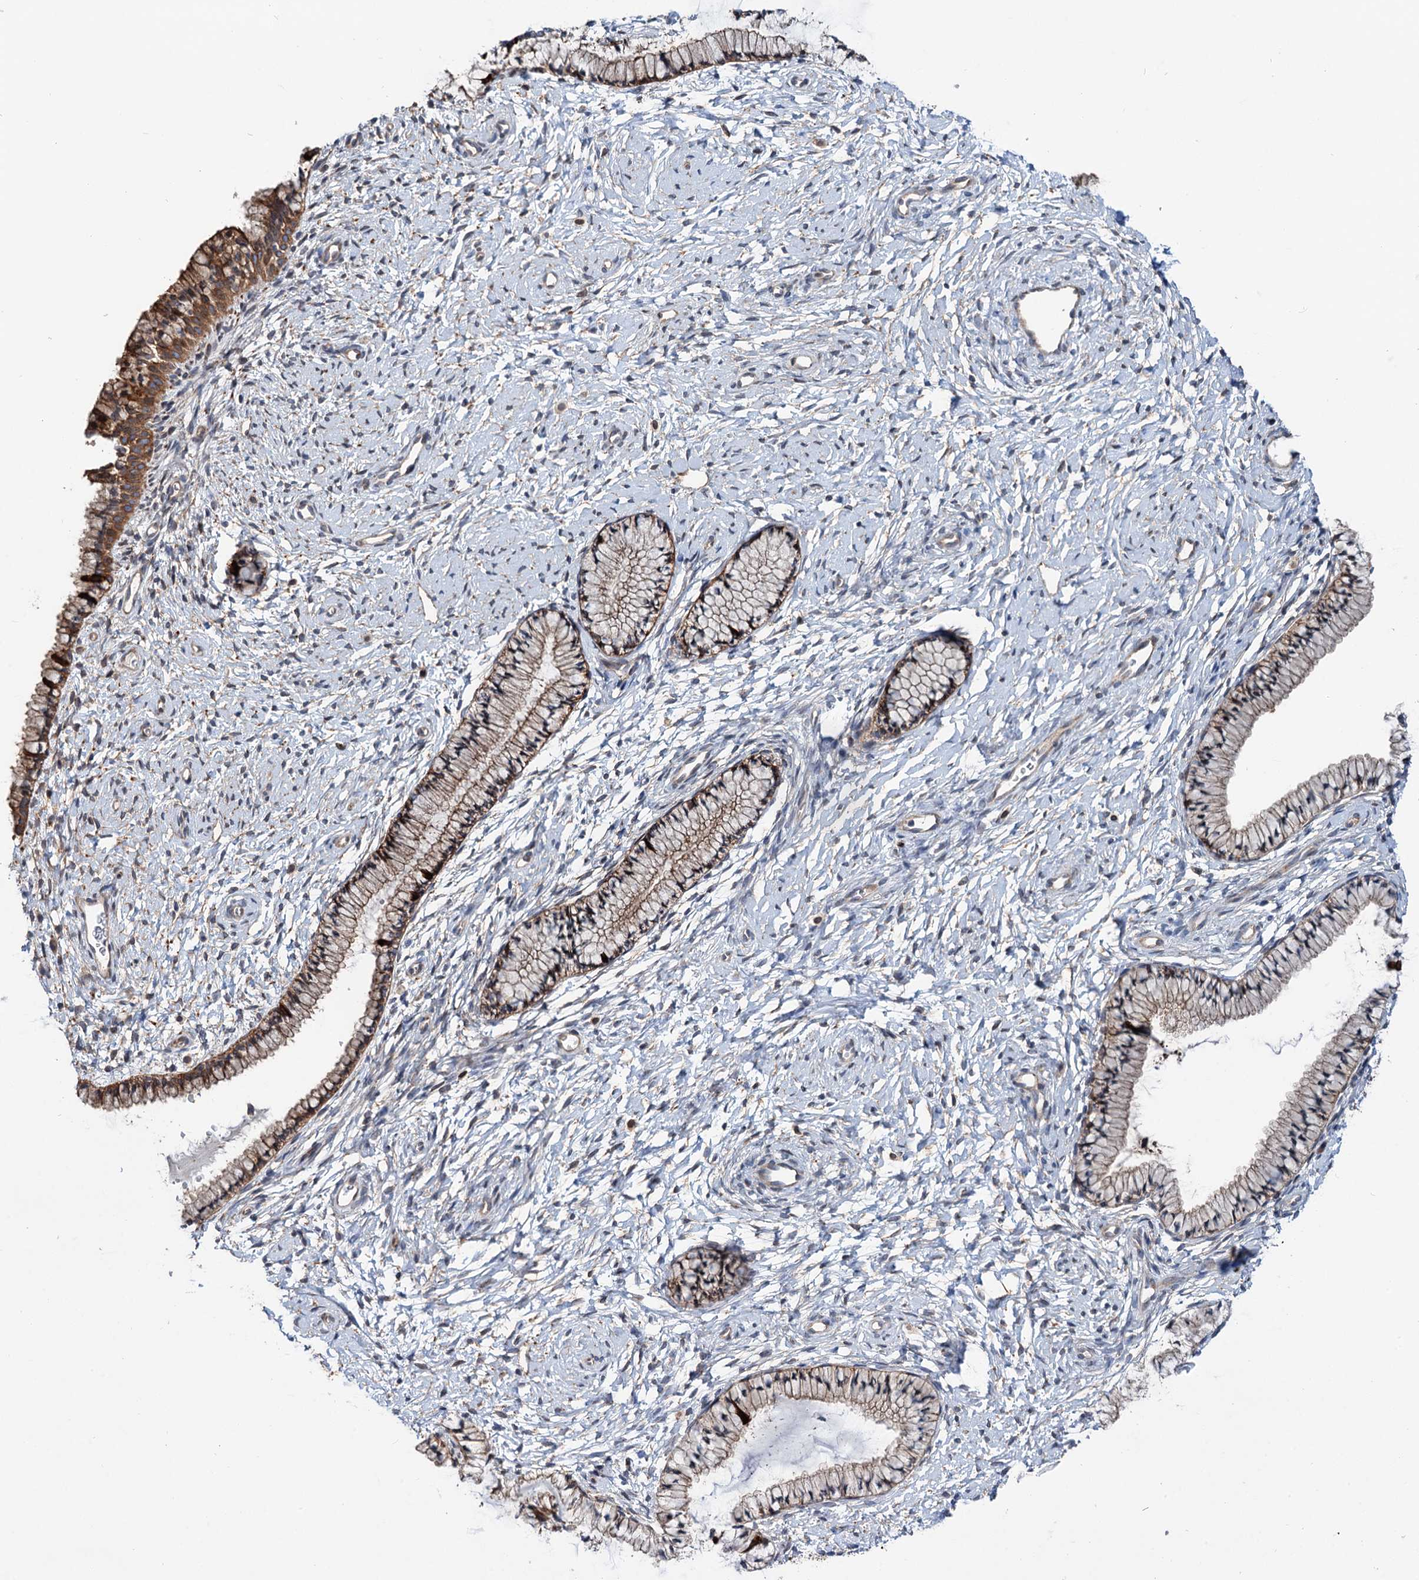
{"staining": {"intensity": "moderate", "quantity": ">75%", "location": "cytoplasmic/membranous"}, "tissue": "cervix", "cell_type": "Glandular cells", "image_type": "normal", "snomed": [{"axis": "morphology", "description": "Normal tissue, NOS"}, {"axis": "topography", "description": "Cervix"}], "caption": "A brown stain shows moderate cytoplasmic/membranous positivity of a protein in glandular cells of normal human cervix. Ihc stains the protein of interest in brown and the nuclei are stained blue.", "gene": "PTDSS2", "patient": {"sex": "female", "age": 33}}